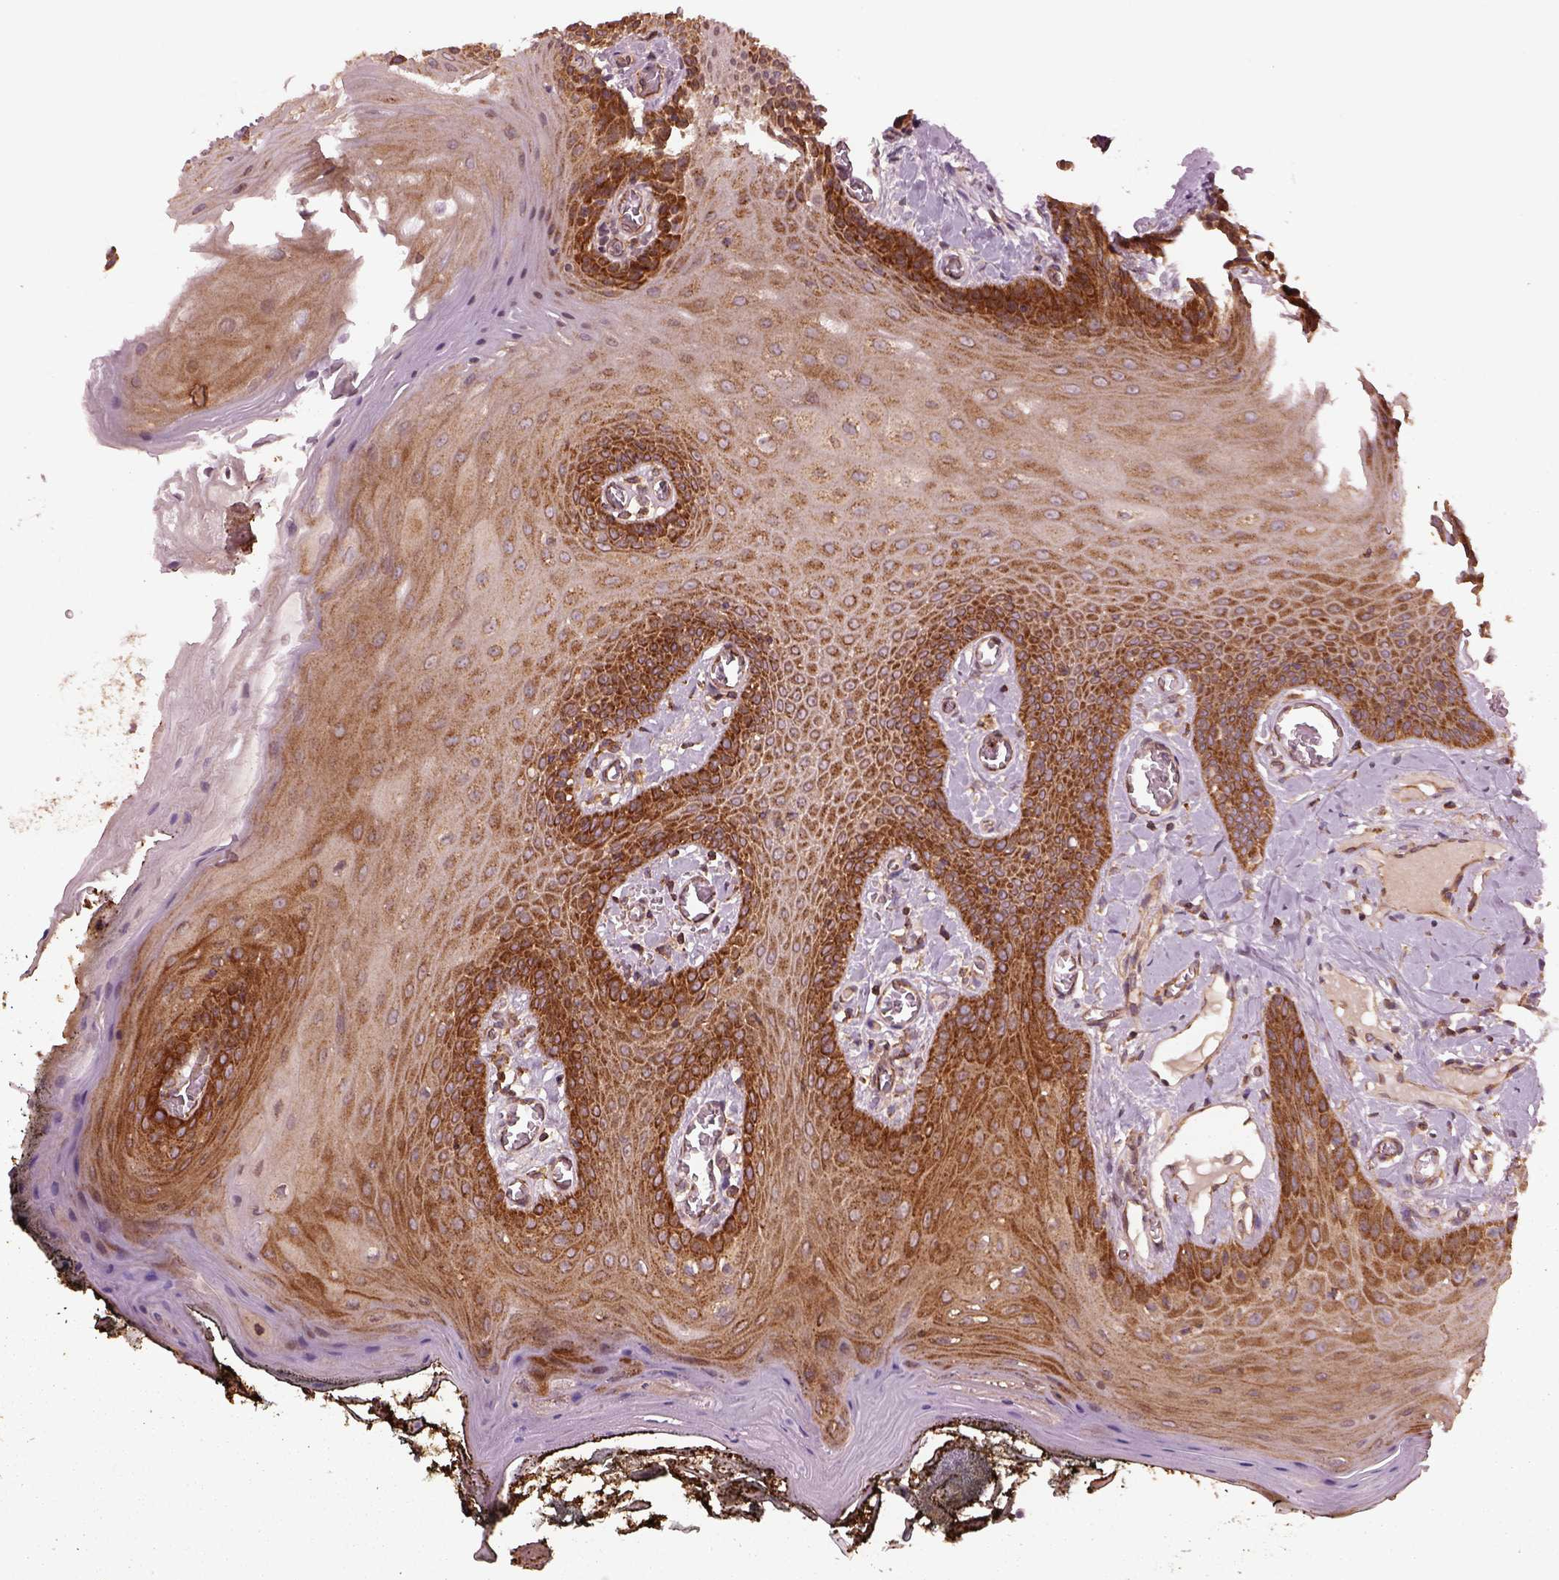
{"staining": {"intensity": "strong", "quantity": "25%-75%", "location": "cytoplasmic/membranous"}, "tissue": "oral mucosa", "cell_type": "Squamous epithelial cells", "image_type": "normal", "snomed": [{"axis": "morphology", "description": "Normal tissue, NOS"}, {"axis": "topography", "description": "Oral tissue"}], "caption": "Immunohistochemistry histopathology image of benign oral mucosa: oral mucosa stained using immunohistochemistry (IHC) shows high levels of strong protein expression localized specifically in the cytoplasmic/membranous of squamous epithelial cells, appearing as a cytoplasmic/membranous brown color.", "gene": "LSM14A", "patient": {"sex": "male", "age": 9}}